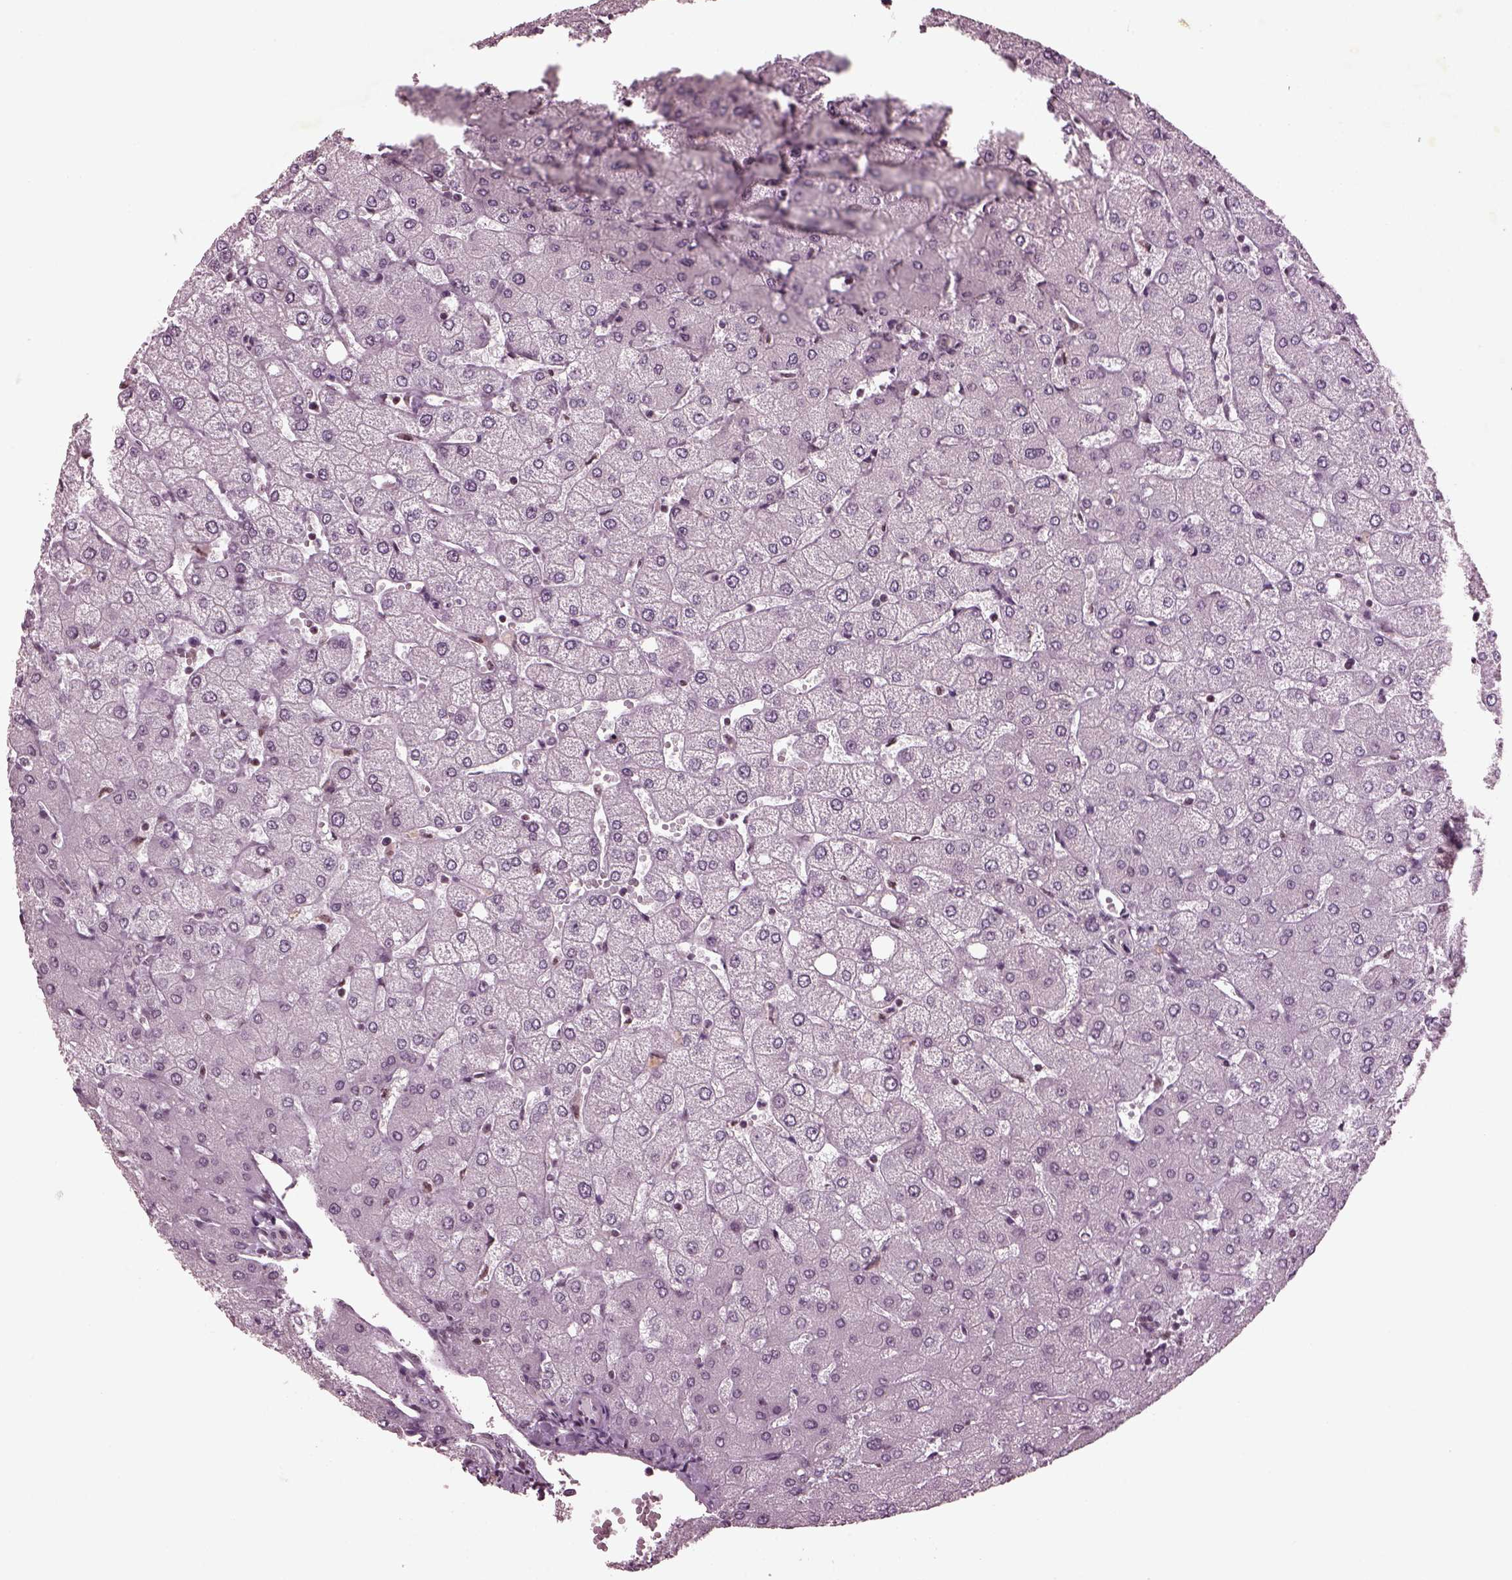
{"staining": {"intensity": "negative", "quantity": "none", "location": "none"}, "tissue": "liver", "cell_type": "Cholangiocytes", "image_type": "normal", "snomed": [{"axis": "morphology", "description": "Normal tissue, NOS"}, {"axis": "topography", "description": "Liver"}], "caption": "This is a histopathology image of IHC staining of unremarkable liver, which shows no positivity in cholangiocytes.", "gene": "RUVBL2", "patient": {"sex": "female", "age": 54}}